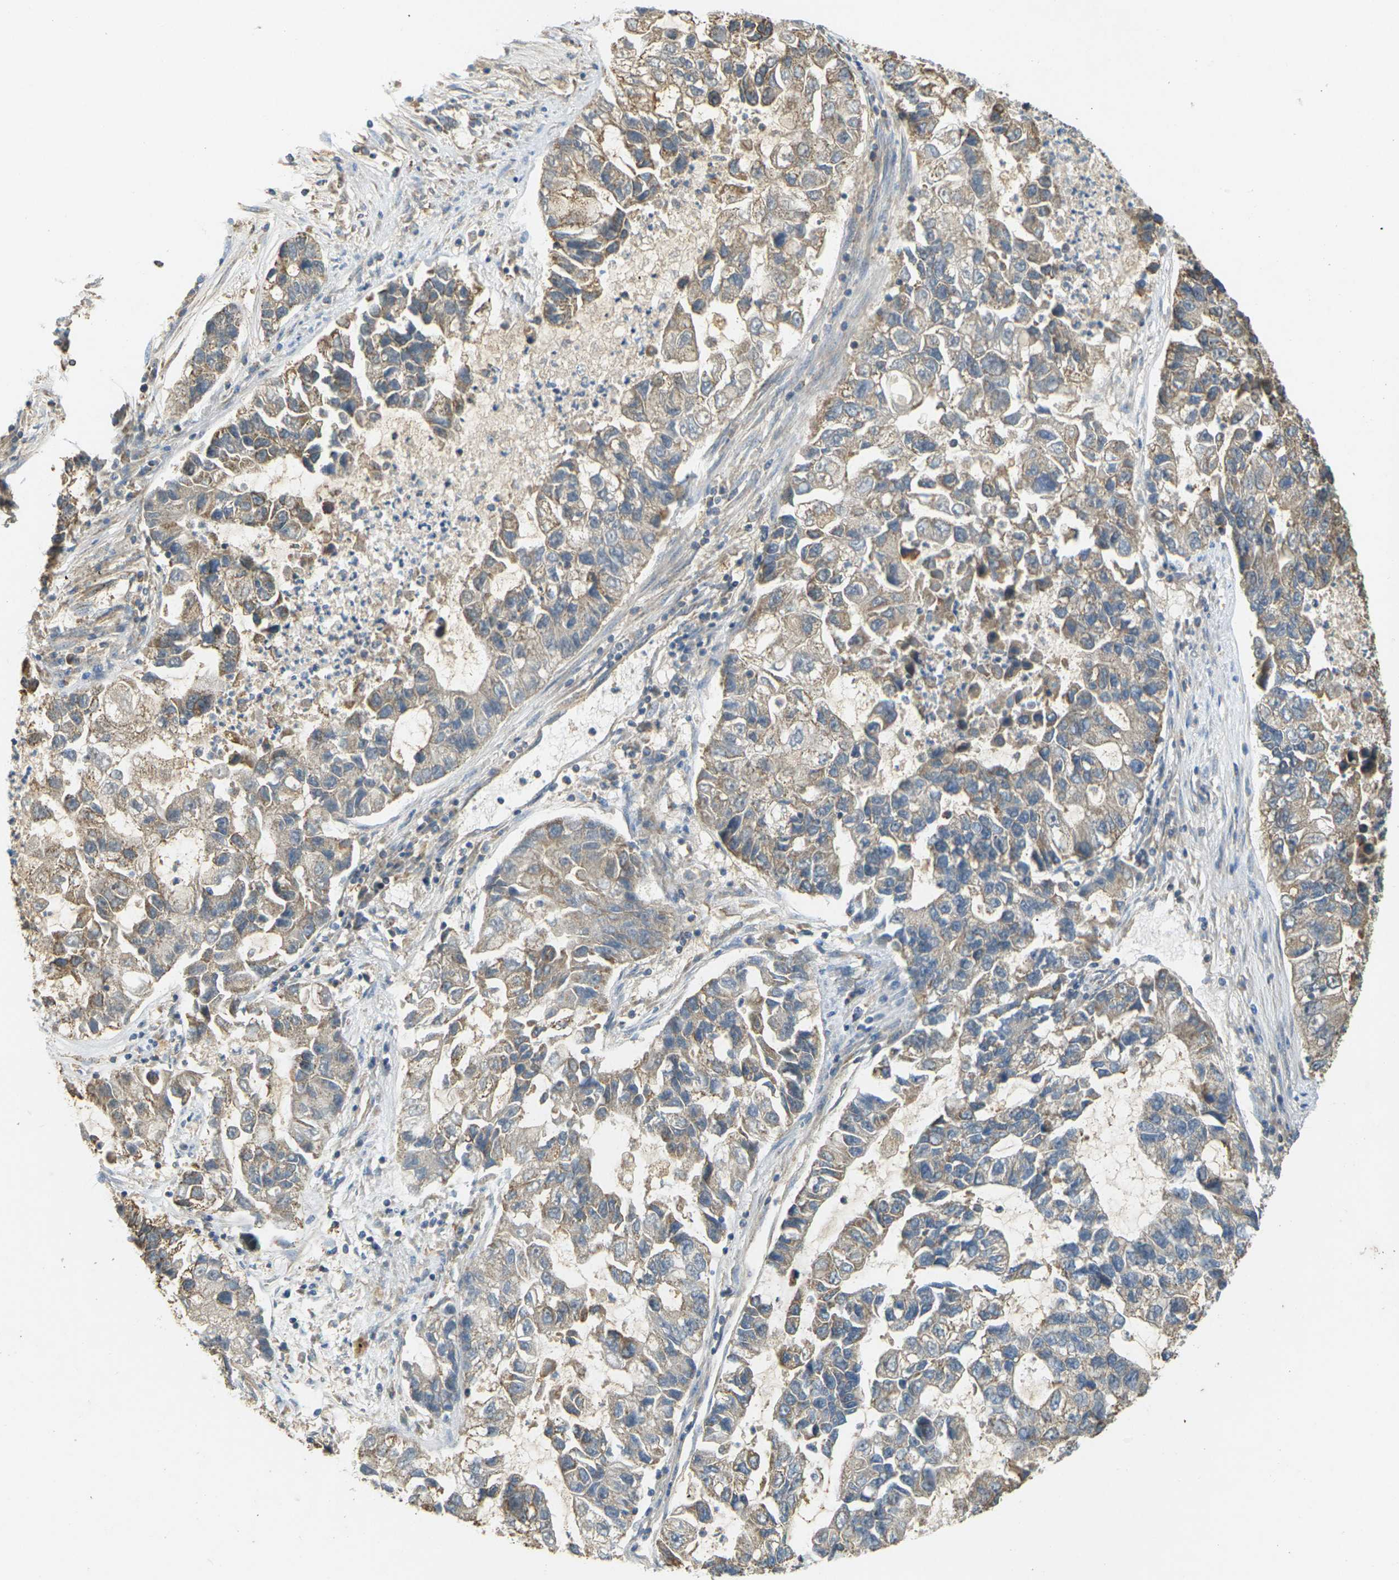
{"staining": {"intensity": "moderate", "quantity": ">75%", "location": "cytoplasmic/membranous"}, "tissue": "lung cancer", "cell_type": "Tumor cells", "image_type": "cancer", "snomed": [{"axis": "morphology", "description": "Adenocarcinoma, NOS"}, {"axis": "topography", "description": "Lung"}], "caption": "A brown stain highlights moderate cytoplasmic/membranous staining of a protein in lung cancer (adenocarcinoma) tumor cells.", "gene": "KSR1", "patient": {"sex": "female", "age": 51}}